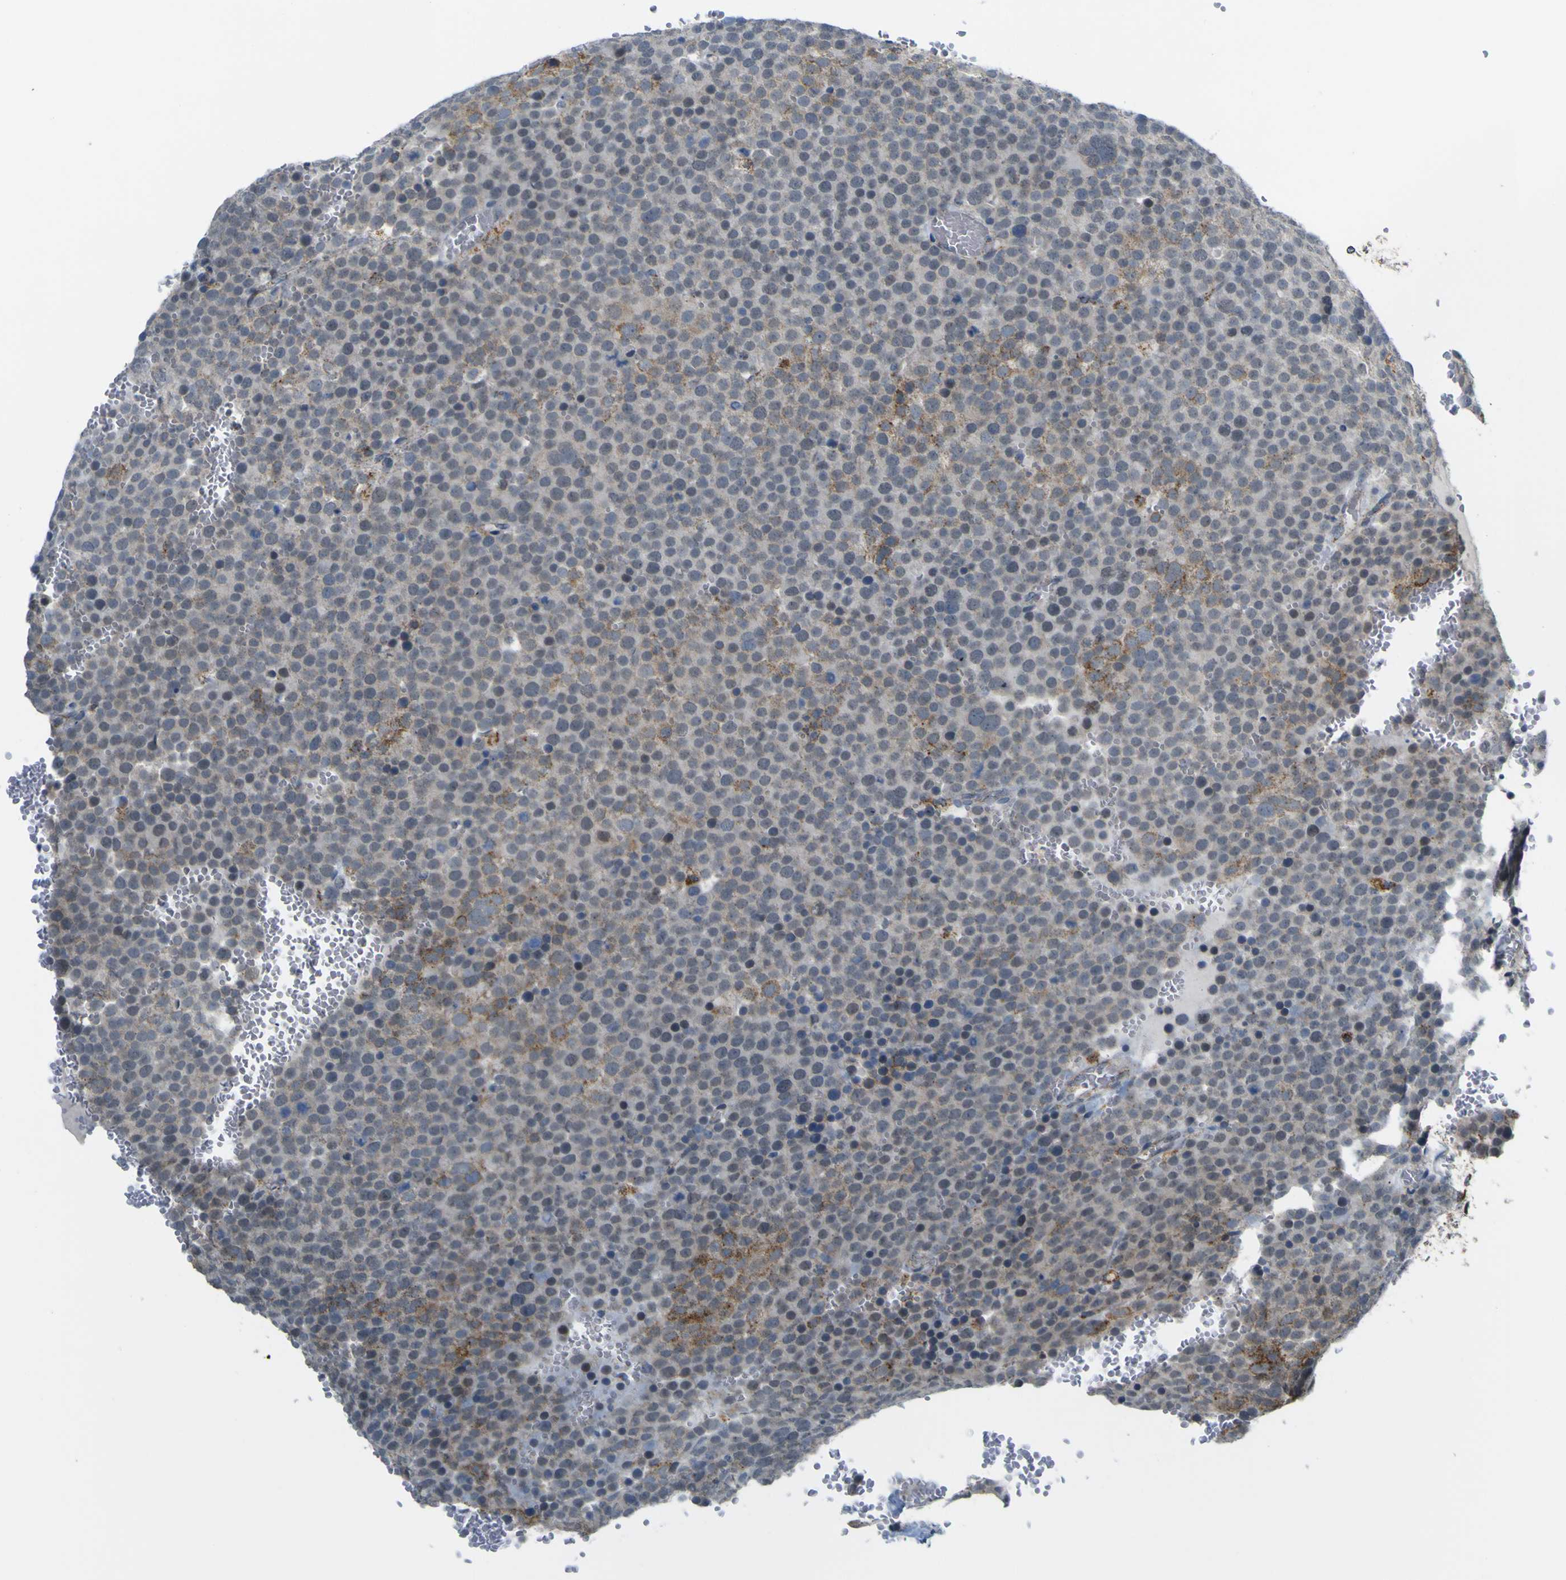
{"staining": {"intensity": "moderate", "quantity": "<25%", "location": "cytoplasmic/membranous"}, "tissue": "testis cancer", "cell_type": "Tumor cells", "image_type": "cancer", "snomed": [{"axis": "morphology", "description": "Seminoma, NOS"}, {"axis": "topography", "description": "Testis"}], "caption": "A brown stain highlights moderate cytoplasmic/membranous expression of a protein in testis cancer (seminoma) tumor cells.", "gene": "ACBD5", "patient": {"sex": "male", "age": 71}}